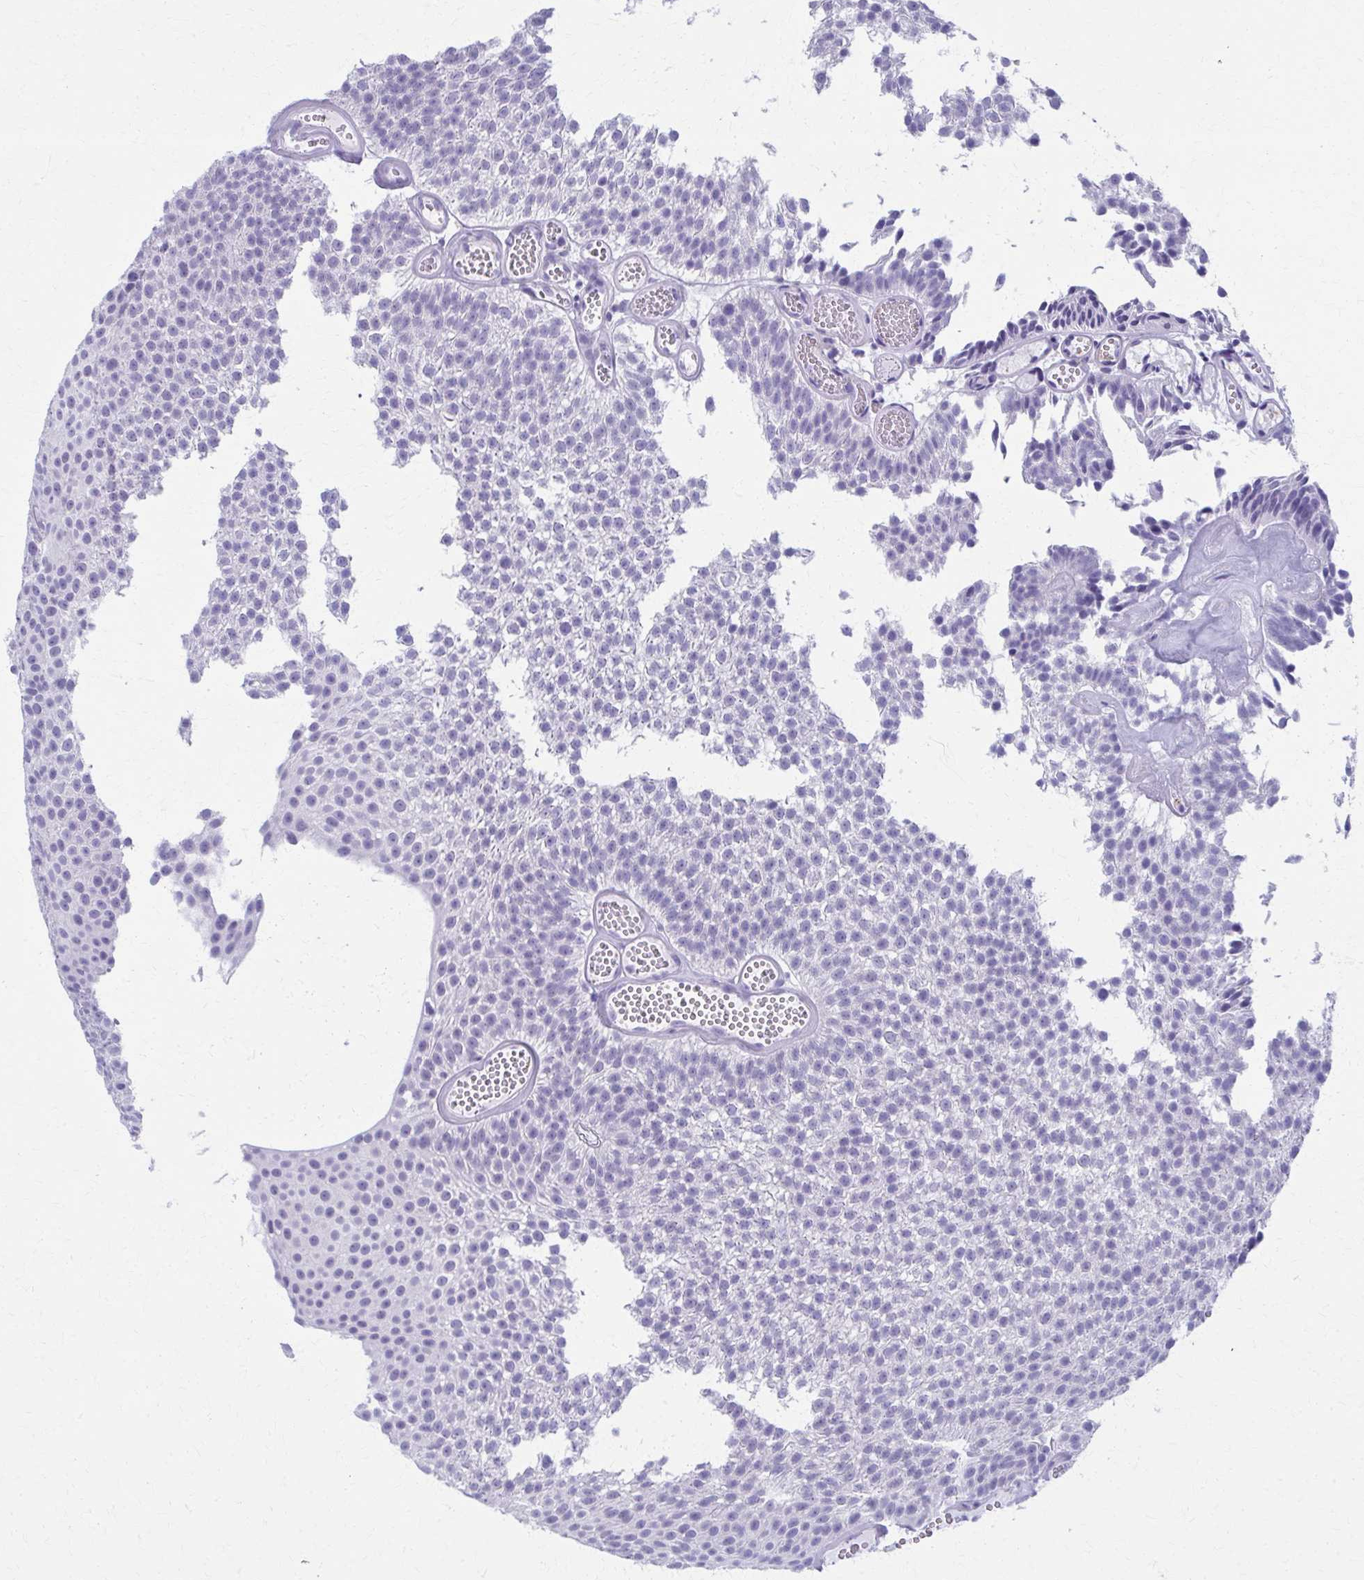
{"staining": {"intensity": "negative", "quantity": "none", "location": "none"}, "tissue": "urothelial cancer", "cell_type": "Tumor cells", "image_type": "cancer", "snomed": [{"axis": "morphology", "description": "Urothelial carcinoma, Low grade"}, {"axis": "topography", "description": "Urinary bladder"}], "caption": "Immunohistochemical staining of human urothelial cancer exhibits no significant expression in tumor cells.", "gene": "MPLKIP", "patient": {"sex": "male", "age": 82}}